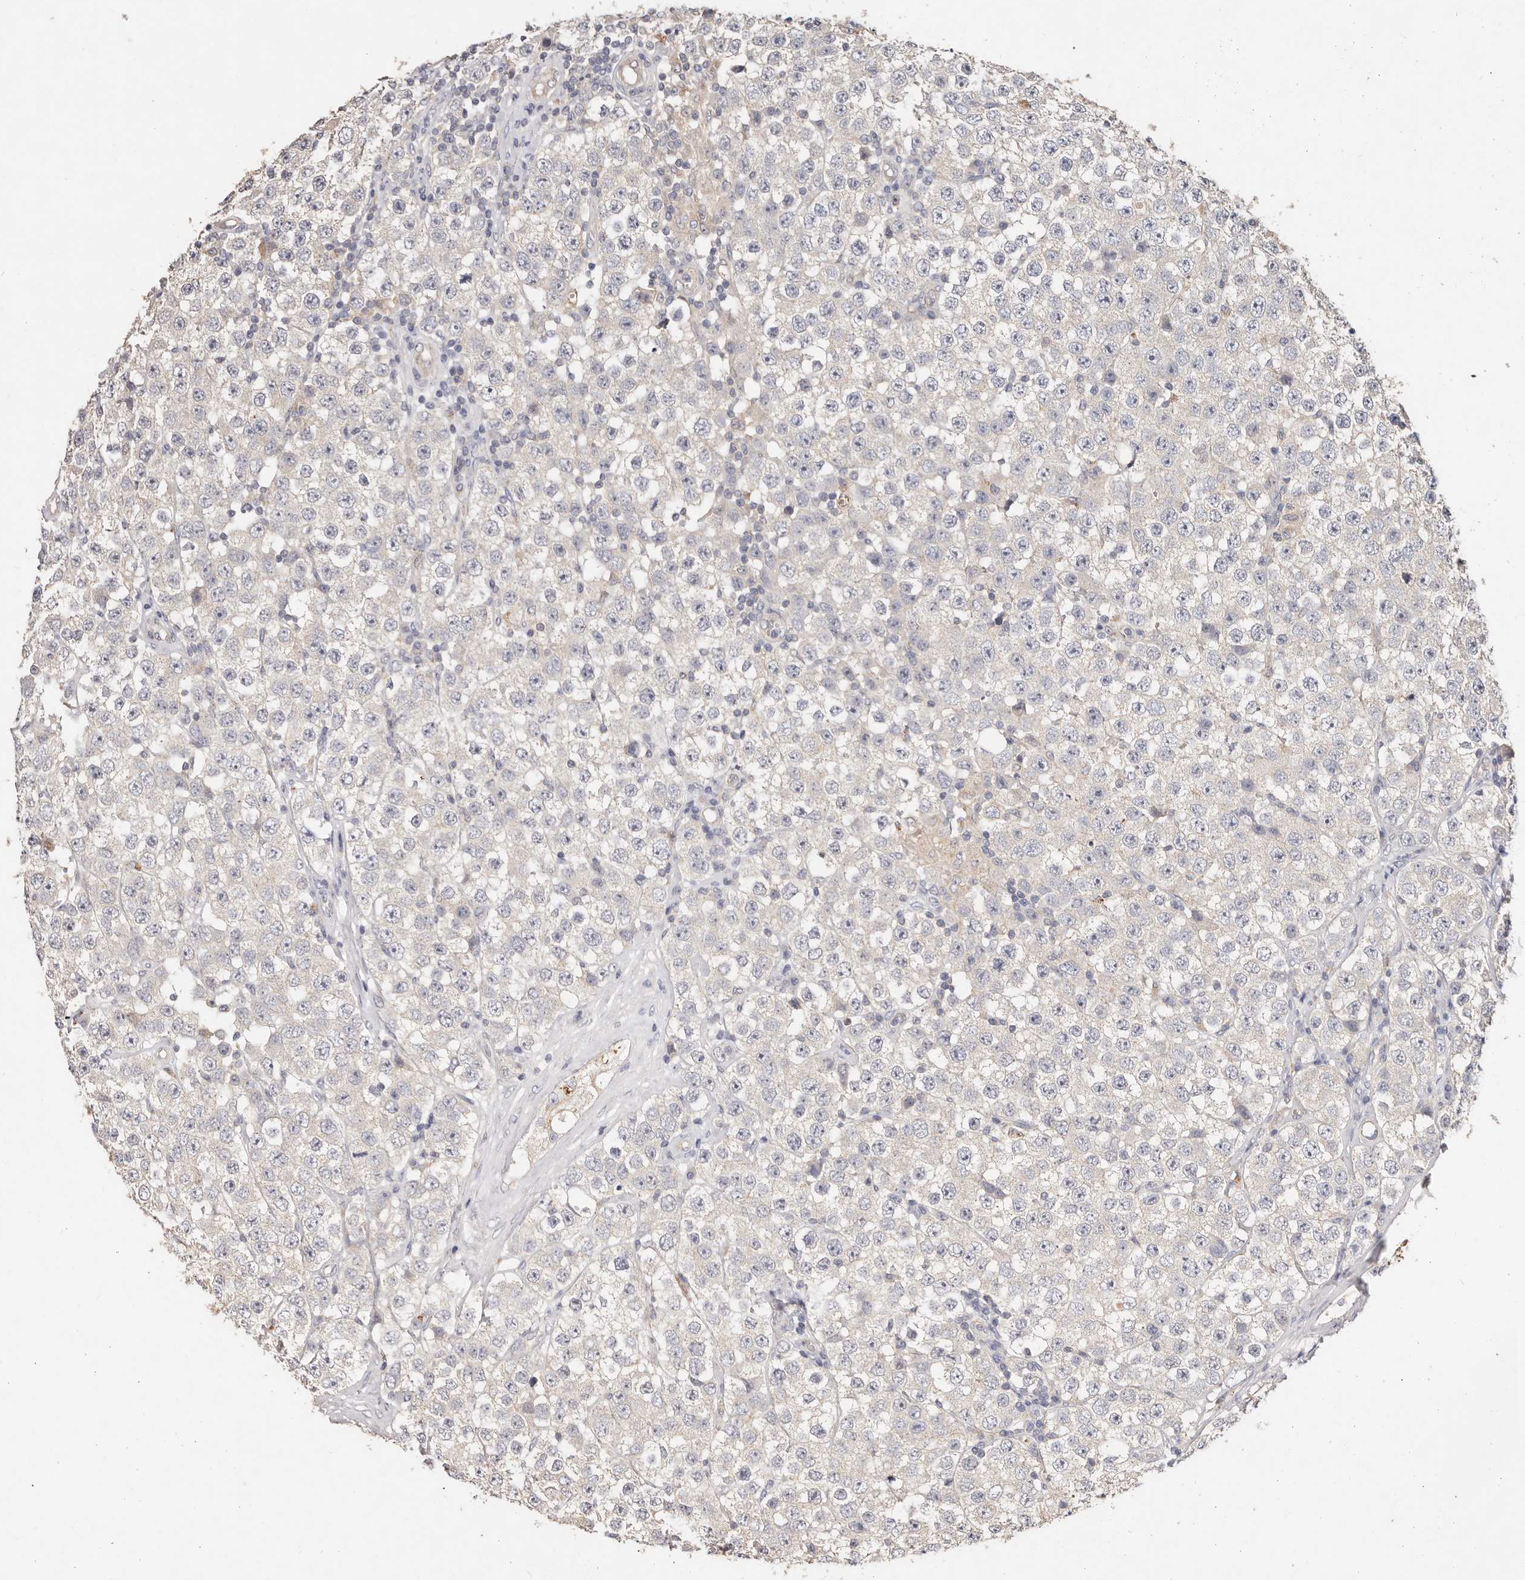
{"staining": {"intensity": "negative", "quantity": "none", "location": "none"}, "tissue": "testis cancer", "cell_type": "Tumor cells", "image_type": "cancer", "snomed": [{"axis": "morphology", "description": "Seminoma, NOS"}, {"axis": "topography", "description": "Testis"}], "caption": "Immunohistochemistry (IHC) photomicrograph of neoplastic tissue: testis cancer (seminoma) stained with DAB (3,3'-diaminobenzidine) demonstrates no significant protein expression in tumor cells.", "gene": "THBS3", "patient": {"sex": "male", "age": 28}}